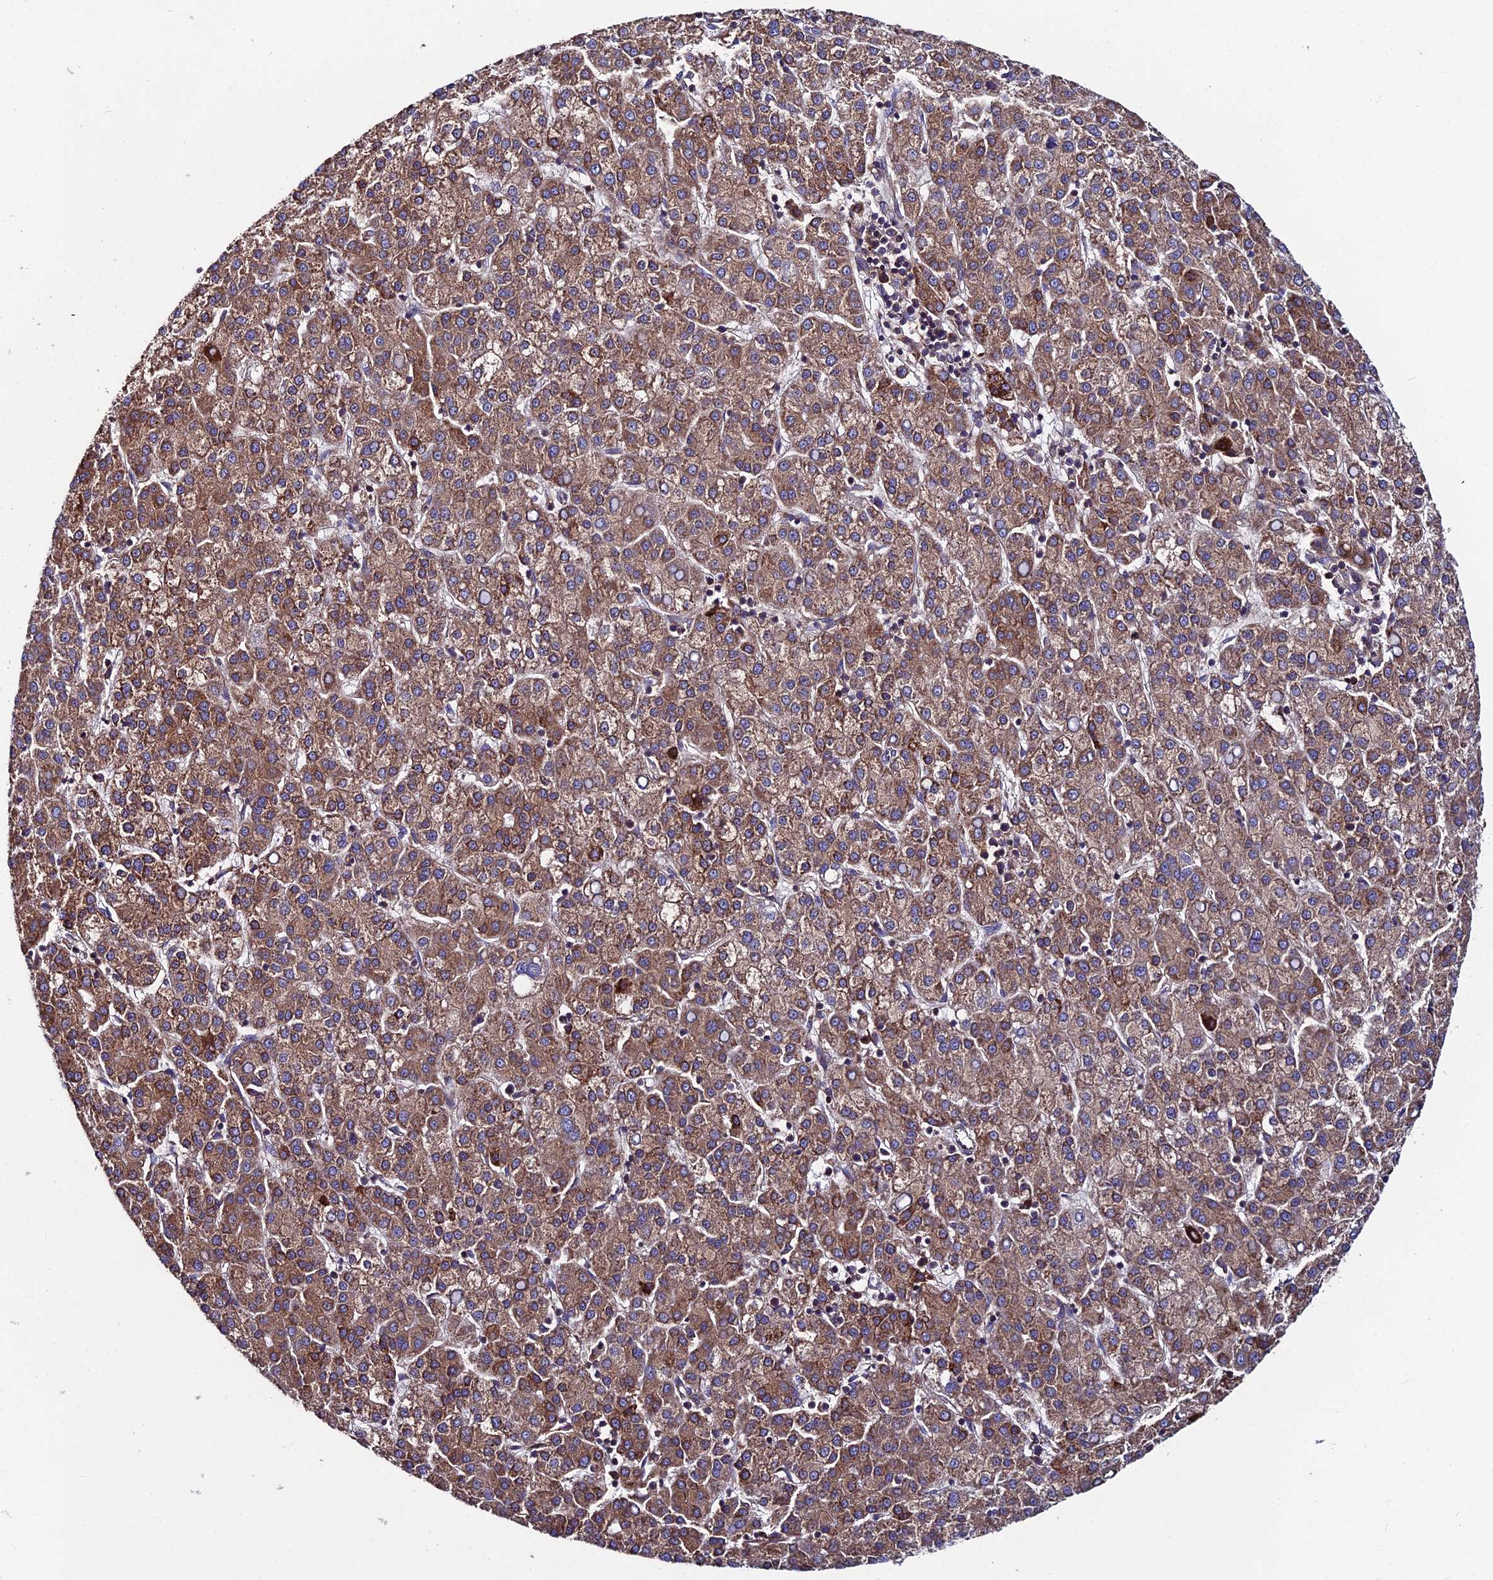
{"staining": {"intensity": "moderate", "quantity": ">75%", "location": "cytoplasmic/membranous"}, "tissue": "liver cancer", "cell_type": "Tumor cells", "image_type": "cancer", "snomed": [{"axis": "morphology", "description": "Carcinoma, Hepatocellular, NOS"}, {"axis": "topography", "description": "Liver"}], "caption": "Immunohistochemical staining of human liver cancer displays medium levels of moderate cytoplasmic/membranous protein expression in about >75% of tumor cells.", "gene": "EIF3K", "patient": {"sex": "female", "age": 58}}